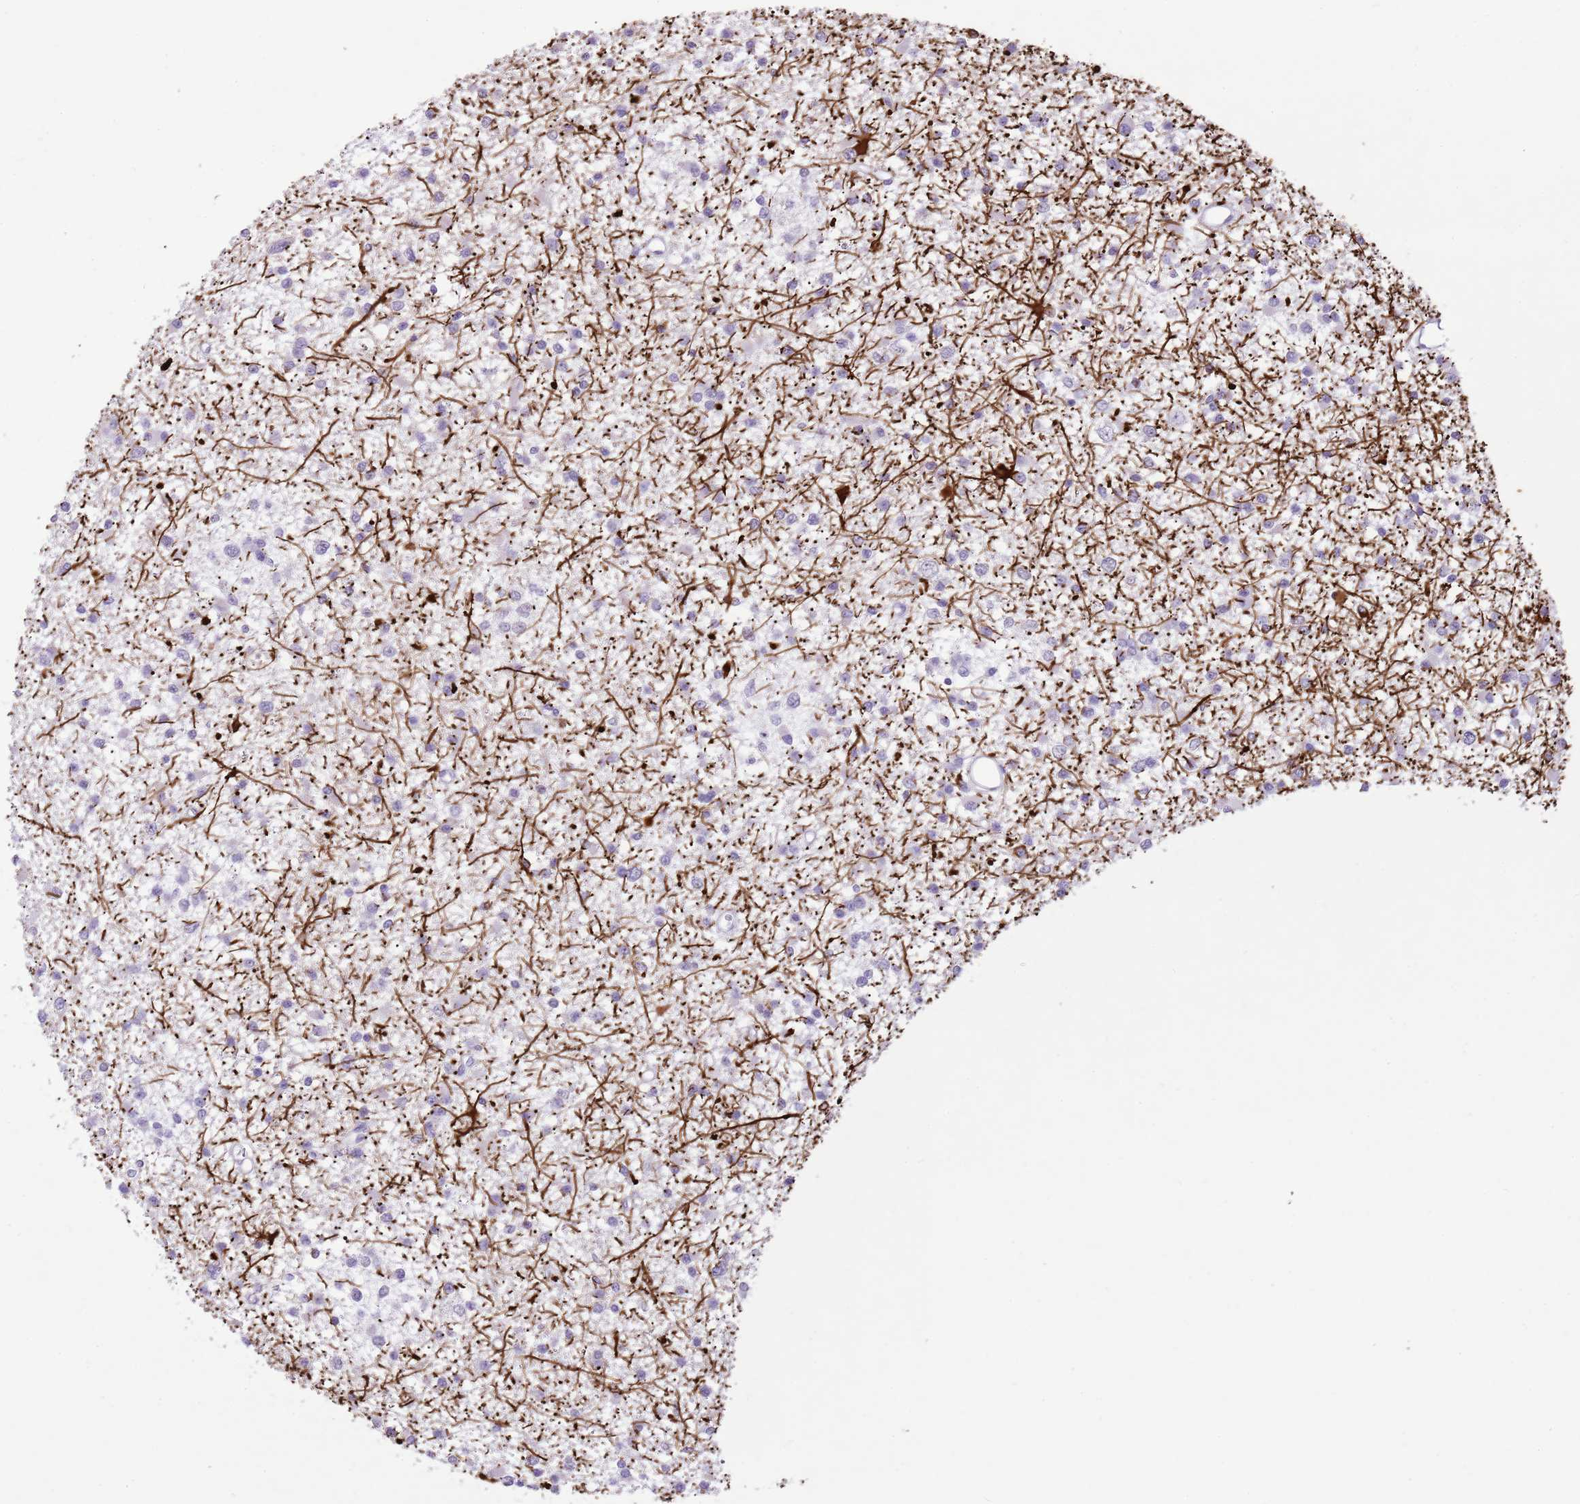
{"staining": {"intensity": "negative", "quantity": "none", "location": "none"}, "tissue": "glioma", "cell_type": "Tumor cells", "image_type": "cancer", "snomed": [{"axis": "morphology", "description": "Glioma, malignant, Low grade"}, {"axis": "topography", "description": "Brain"}], "caption": "Immunohistochemical staining of human low-grade glioma (malignant) displays no significant positivity in tumor cells.", "gene": "XPO7", "patient": {"sex": "female", "age": 22}}